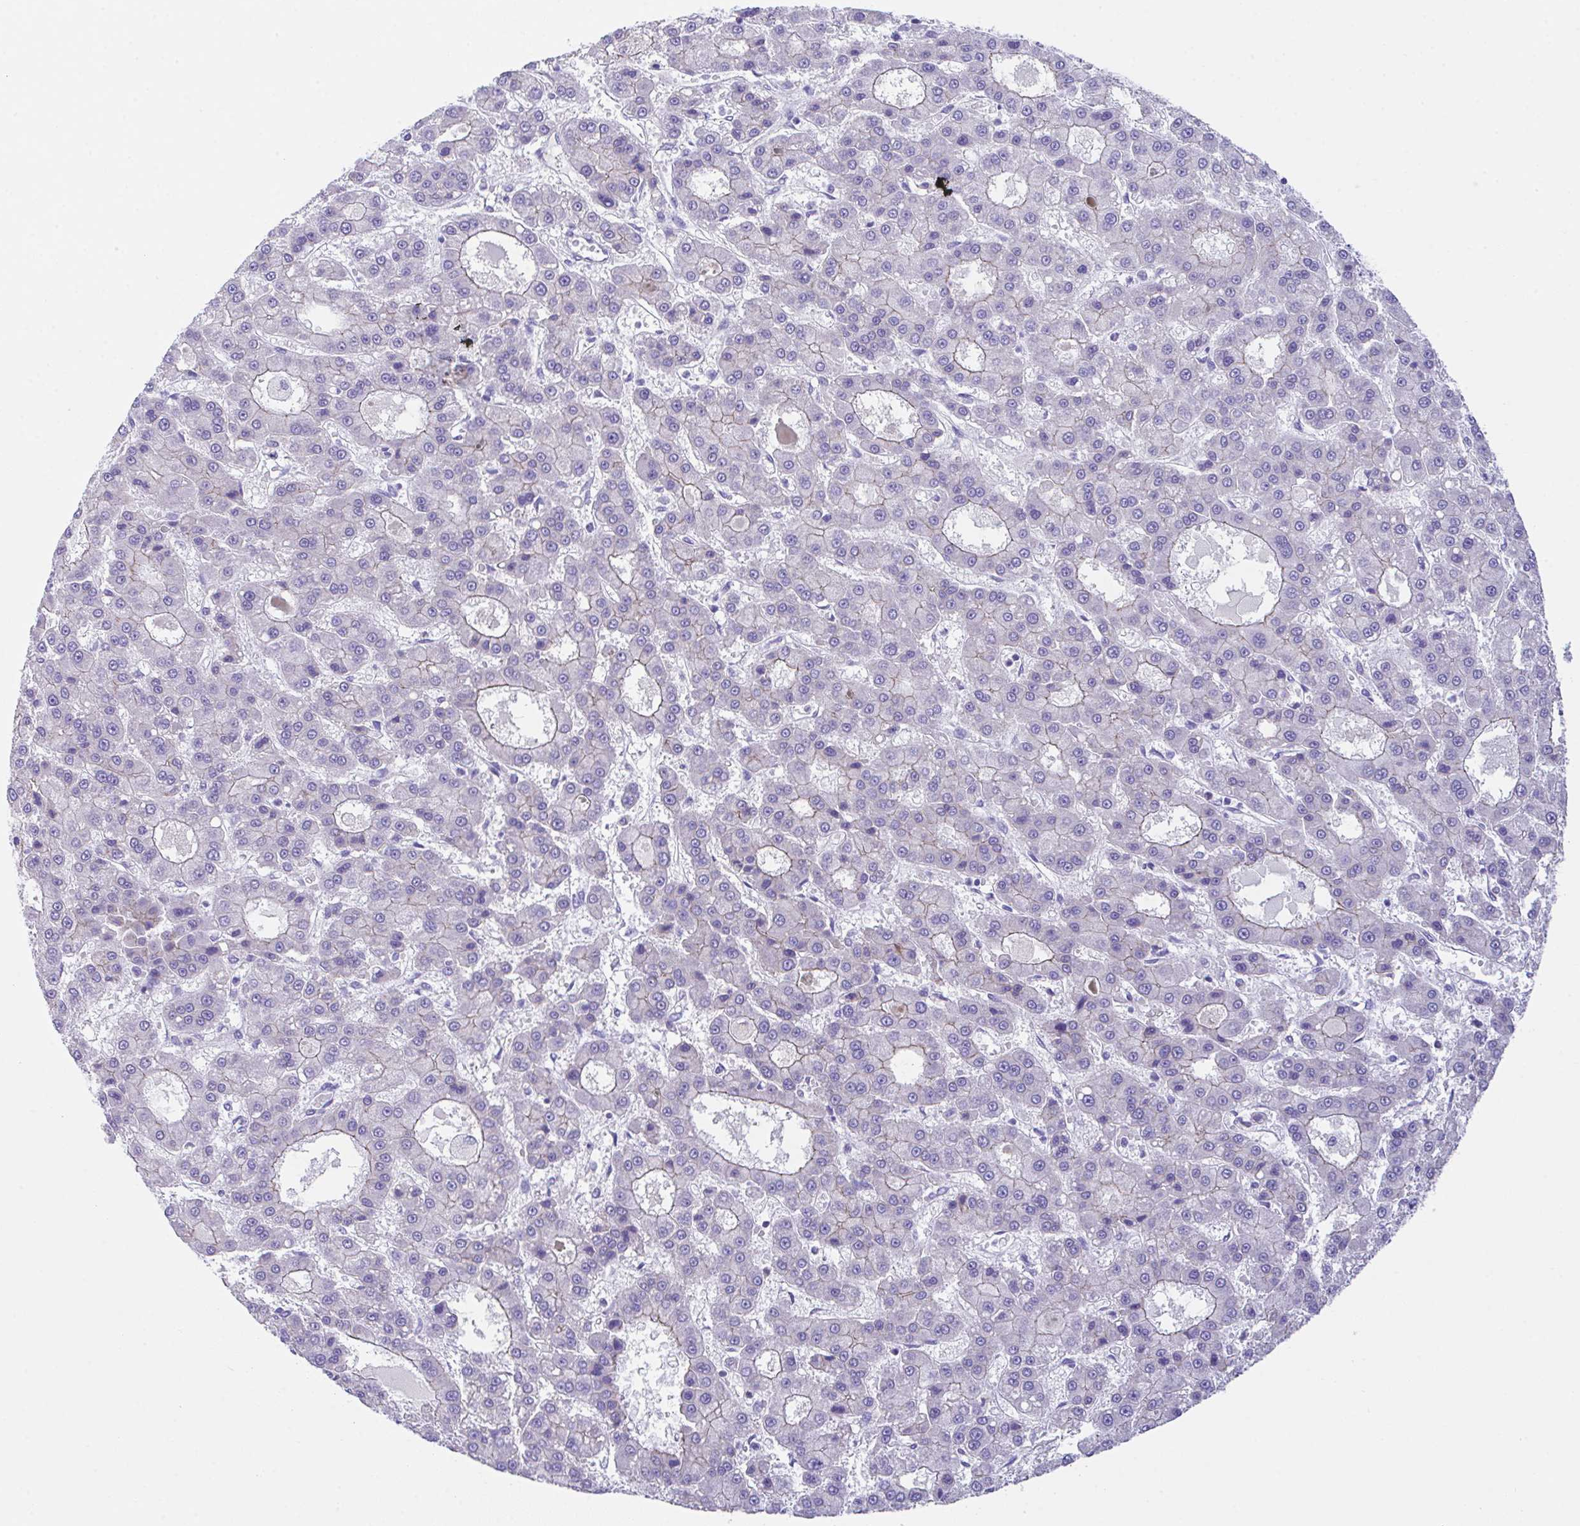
{"staining": {"intensity": "weak", "quantity": "<25%", "location": "cytoplasmic/membranous"}, "tissue": "liver cancer", "cell_type": "Tumor cells", "image_type": "cancer", "snomed": [{"axis": "morphology", "description": "Carcinoma, Hepatocellular, NOS"}, {"axis": "topography", "description": "Liver"}], "caption": "DAB (3,3'-diaminobenzidine) immunohistochemical staining of human hepatocellular carcinoma (liver) exhibits no significant expression in tumor cells.", "gene": "SLC16A6", "patient": {"sex": "male", "age": 70}}